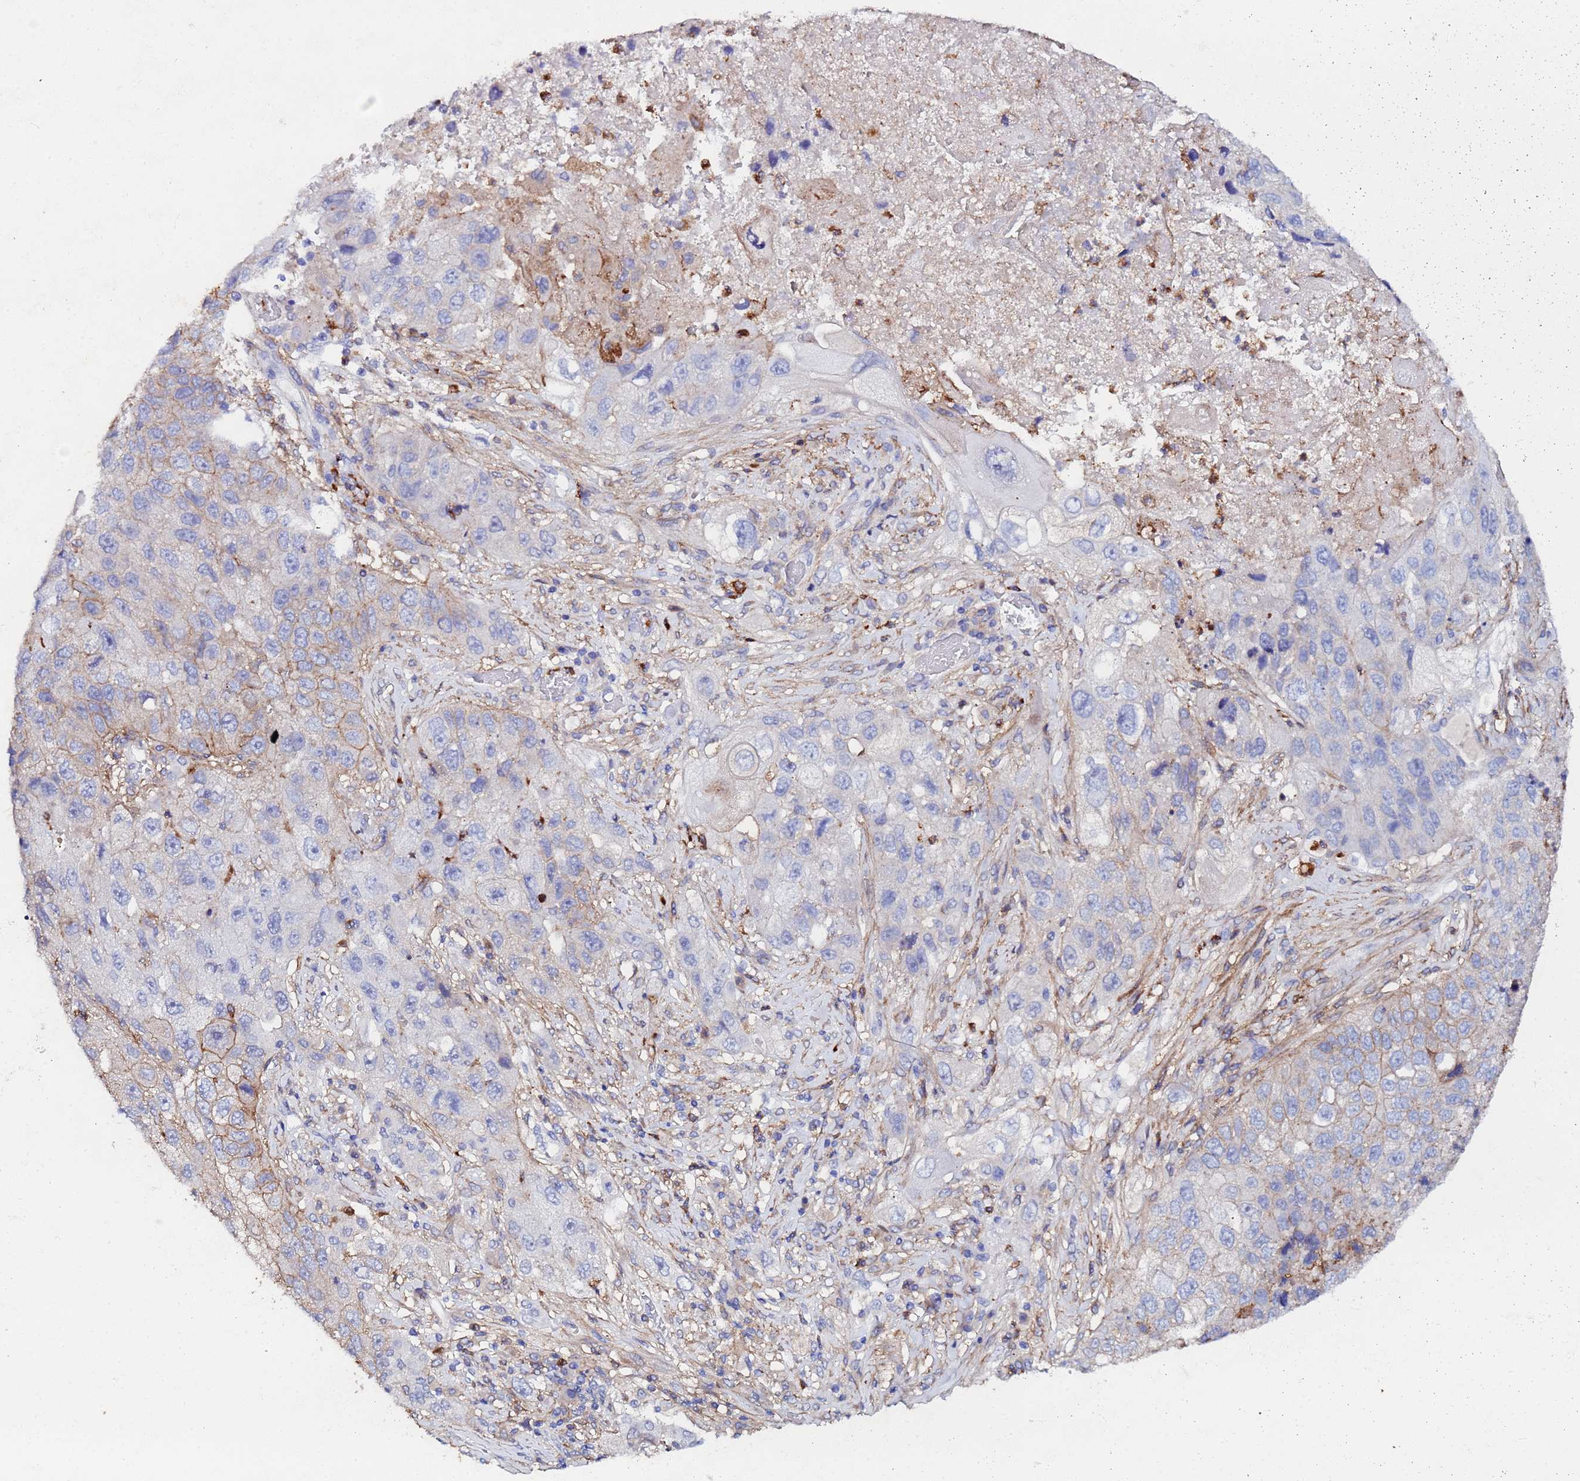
{"staining": {"intensity": "weak", "quantity": "<25%", "location": "cytoplasmic/membranous"}, "tissue": "lung cancer", "cell_type": "Tumor cells", "image_type": "cancer", "snomed": [{"axis": "morphology", "description": "Squamous cell carcinoma, NOS"}, {"axis": "topography", "description": "Lung"}], "caption": "This is an immunohistochemistry micrograph of human squamous cell carcinoma (lung). There is no positivity in tumor cells.", "gene": "BASP1", "patient": {"sex": "male", "age": 61}}